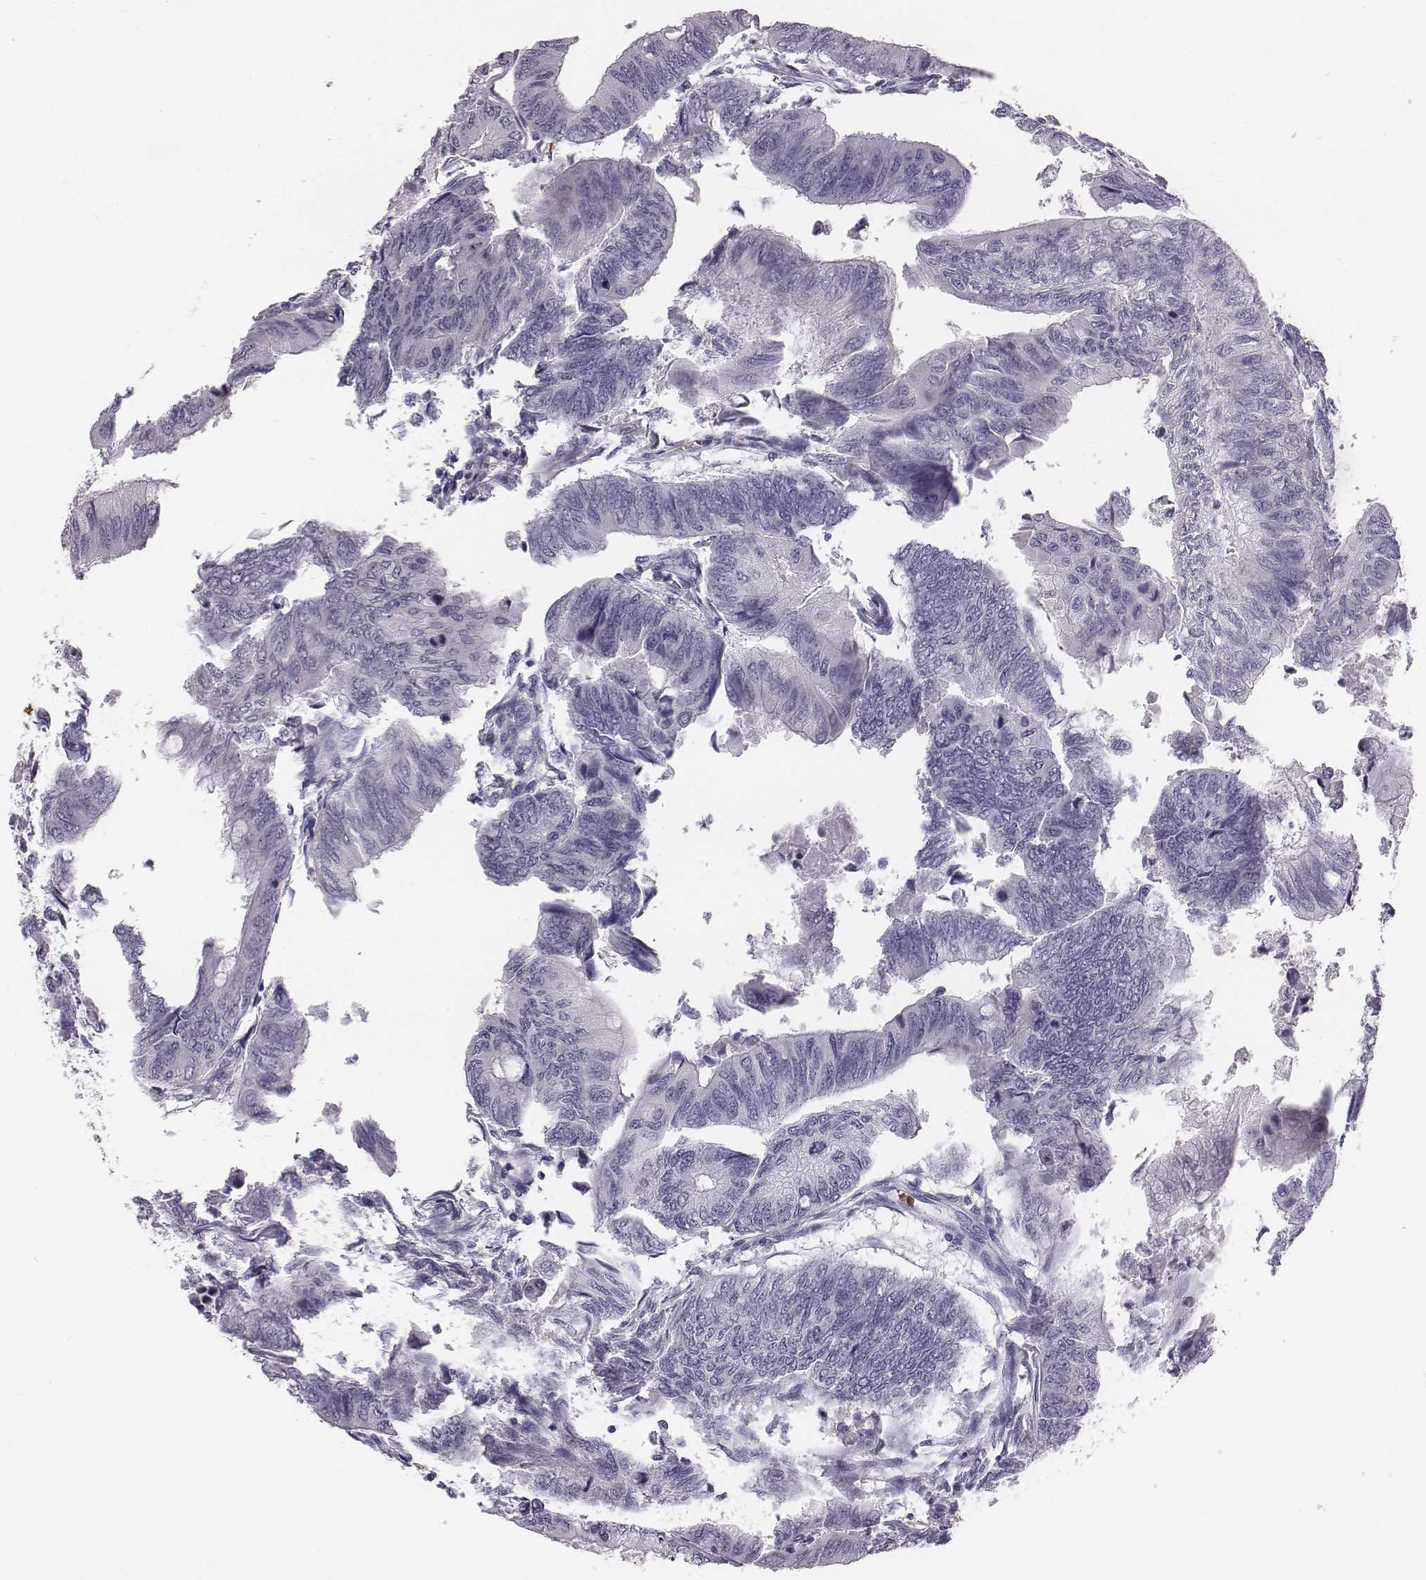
{"staining": {"intensity": "negative", "quantity": "none", "location": "none"}, "tissue": "colorectal cancer", "cell_type": "Tumor cells", "image_type": "cancer", "snomed": [{"axis": "morphology", "description": "Normal tissue, NOS"}, {"axis": "morphology", "description": "Adenocarcinoma, NOS"}, {"axis": "topography", "description": "Rectum"}, {"axis": "topography", "description": "Peripheral nerve tissue"}], "caption": "IHC of human colorectal cancer (adenocarcinoma) shows no expression in tumor cells.", "gene": "HBZ", "patient": {"sex": "male", "age": 92}}